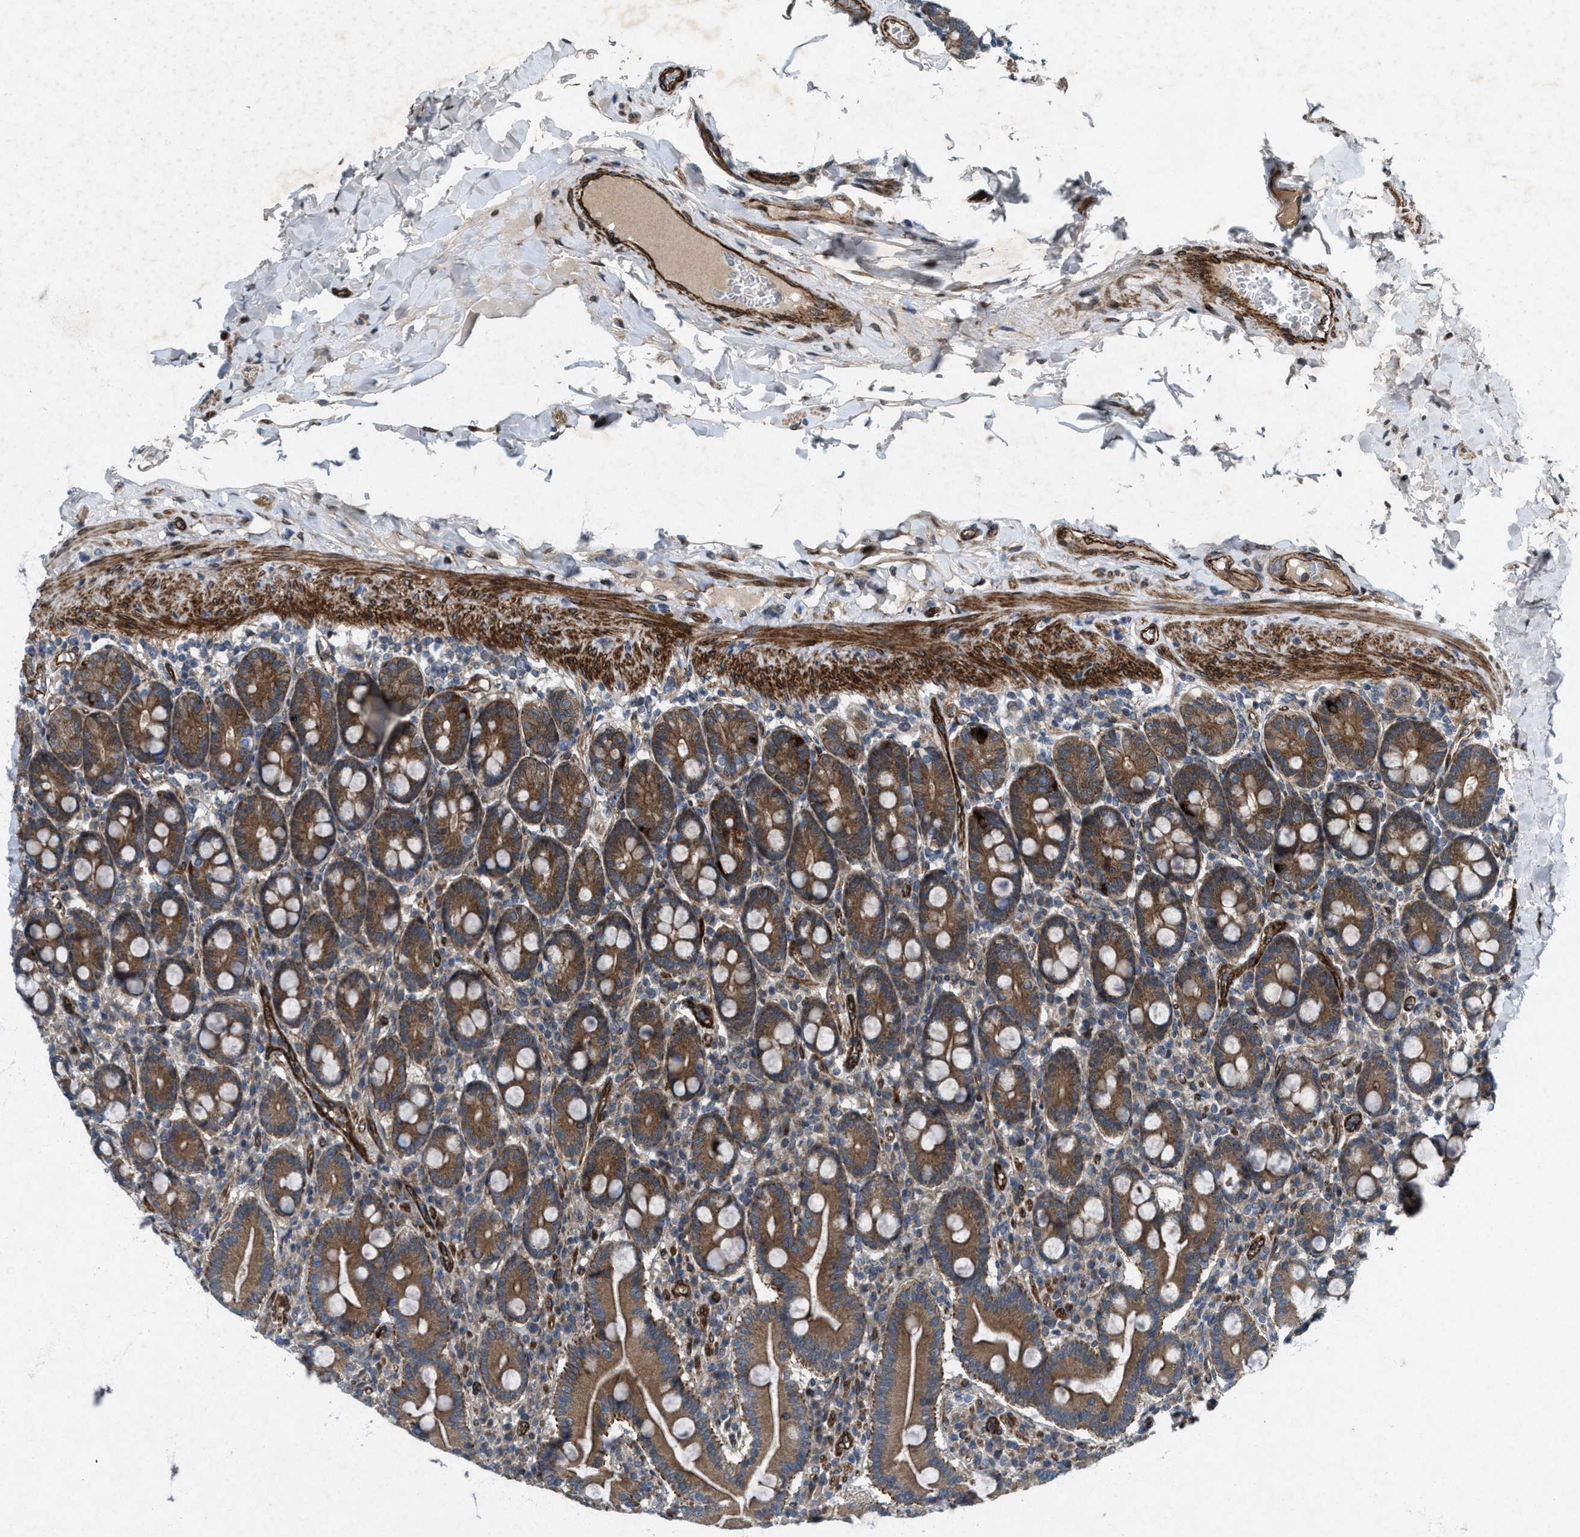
{"staining": {"intensity": "strong", "quantity": ">75%", "location": "cytoplasmic/membranous"}, "tissue": "duodenum", "cell_type": "Glandular cells", "image_type": "normal", "snomed": [{"axis": "morphology", "description": "Normal tissue, NOS"}, {"axis": "topography", "description": "Duodenum"}], "caption": "A high-resolution image shows IHC staining of normal duodenum, which demonstrates strong cytoplasmic/membranous staining in about >75% of glandular cells.", "gene": "URGCP", "patient": {"sex": "male", "age": 50}}